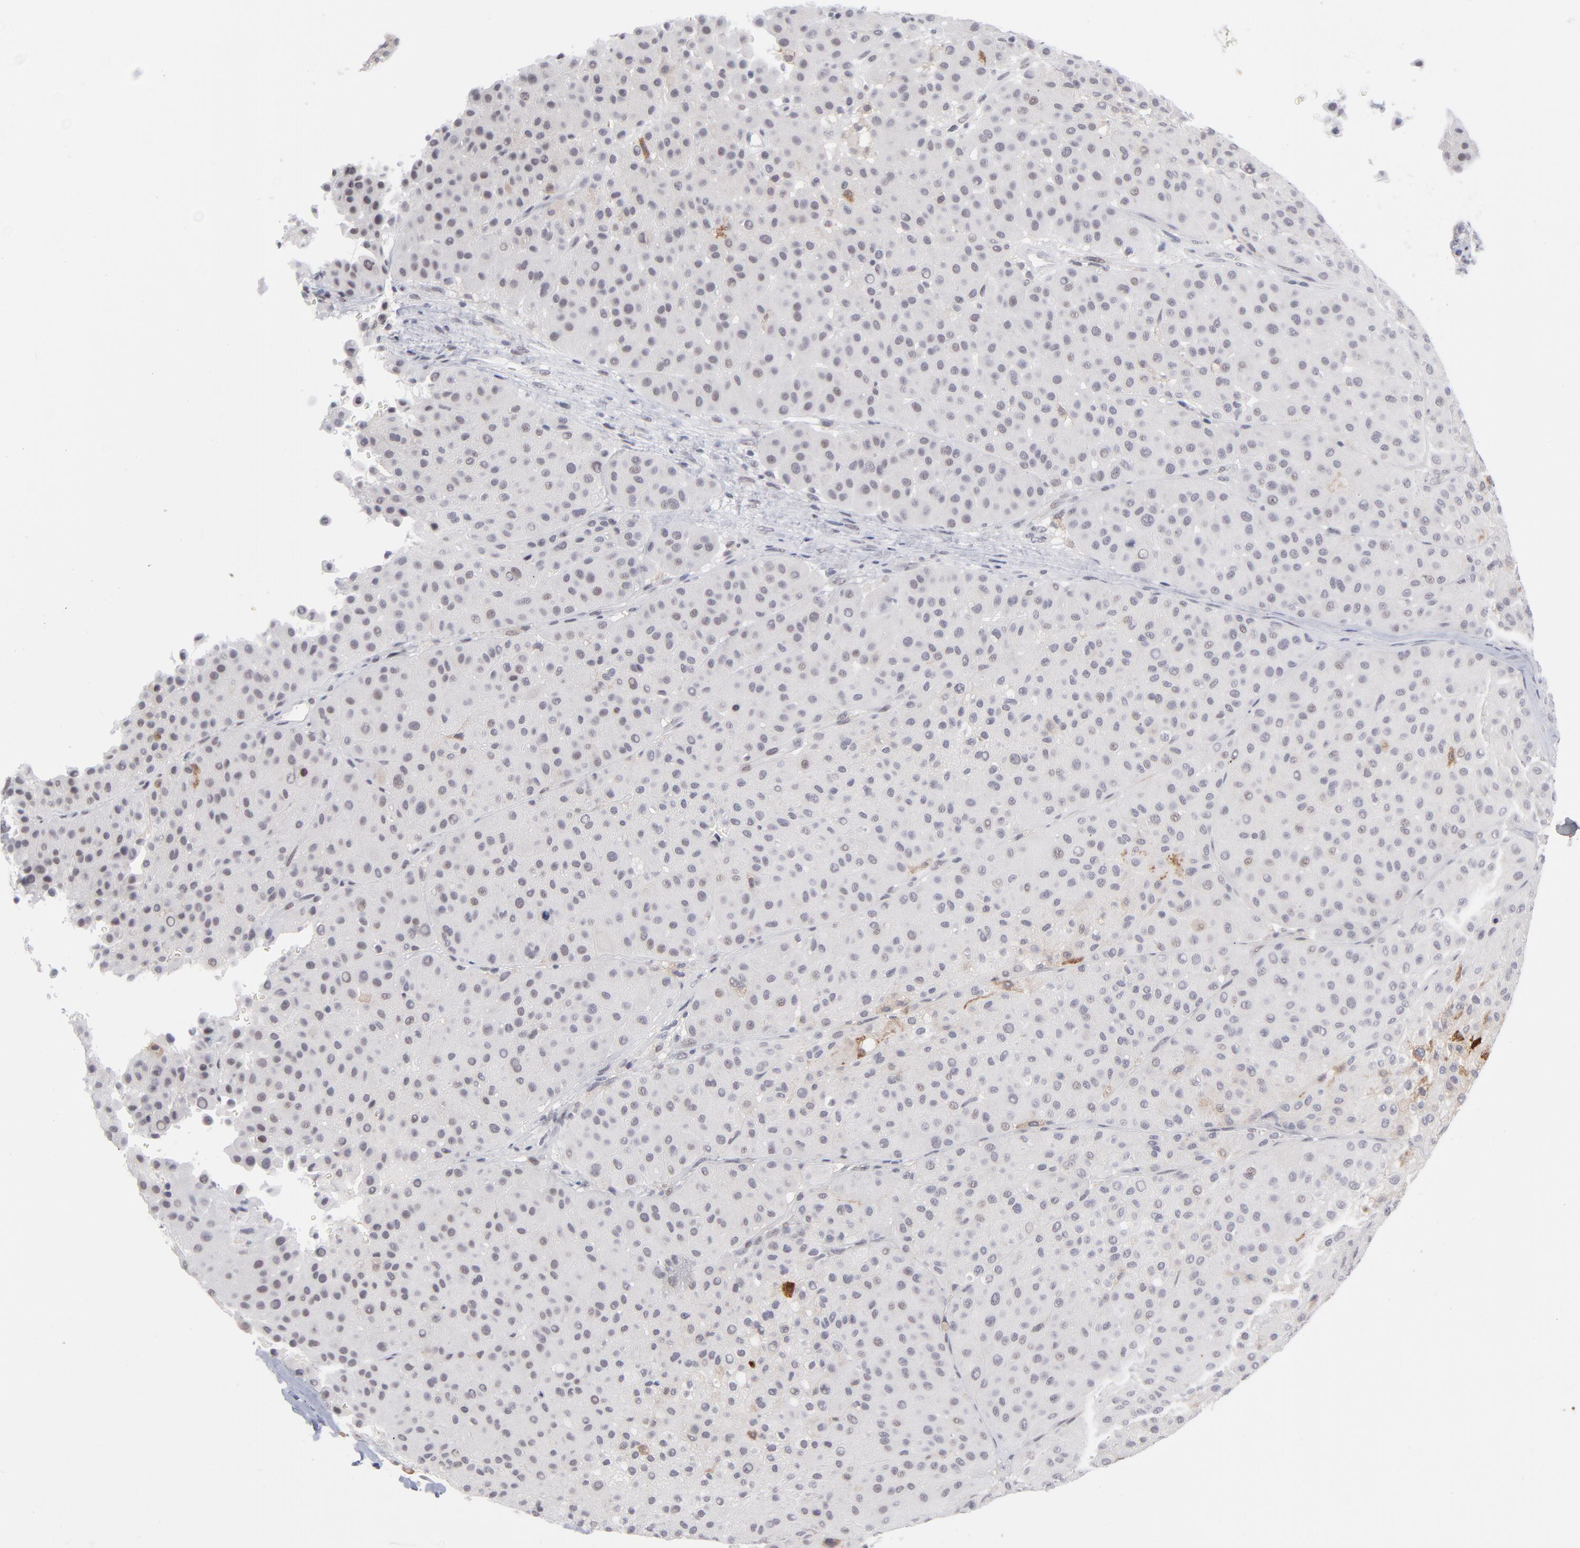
{"staining": {"intensity": "negative", "quantity": "none", "location": "none"}, "tissue": "melanoma", "cell_type": "Tumor cells", "image_type": "cancer", "snomed": [{"axis": "morphology", "description": "Normal tissue, NOS"}, {"axis": "morphology", "description": "Malignant melanoma, Metastatic site"}, {"axis": "topography", "description": "Skin"}], "caption": "DAB (3,3'-diaminobenzidine) immunohistochemical staining of human melanoma demonstrates no significant staining in tumor cells. (DAB immunohistochemistry, high magnification).", "gene": "CCR2", "patient": {"sex": "male", "age": 41}}